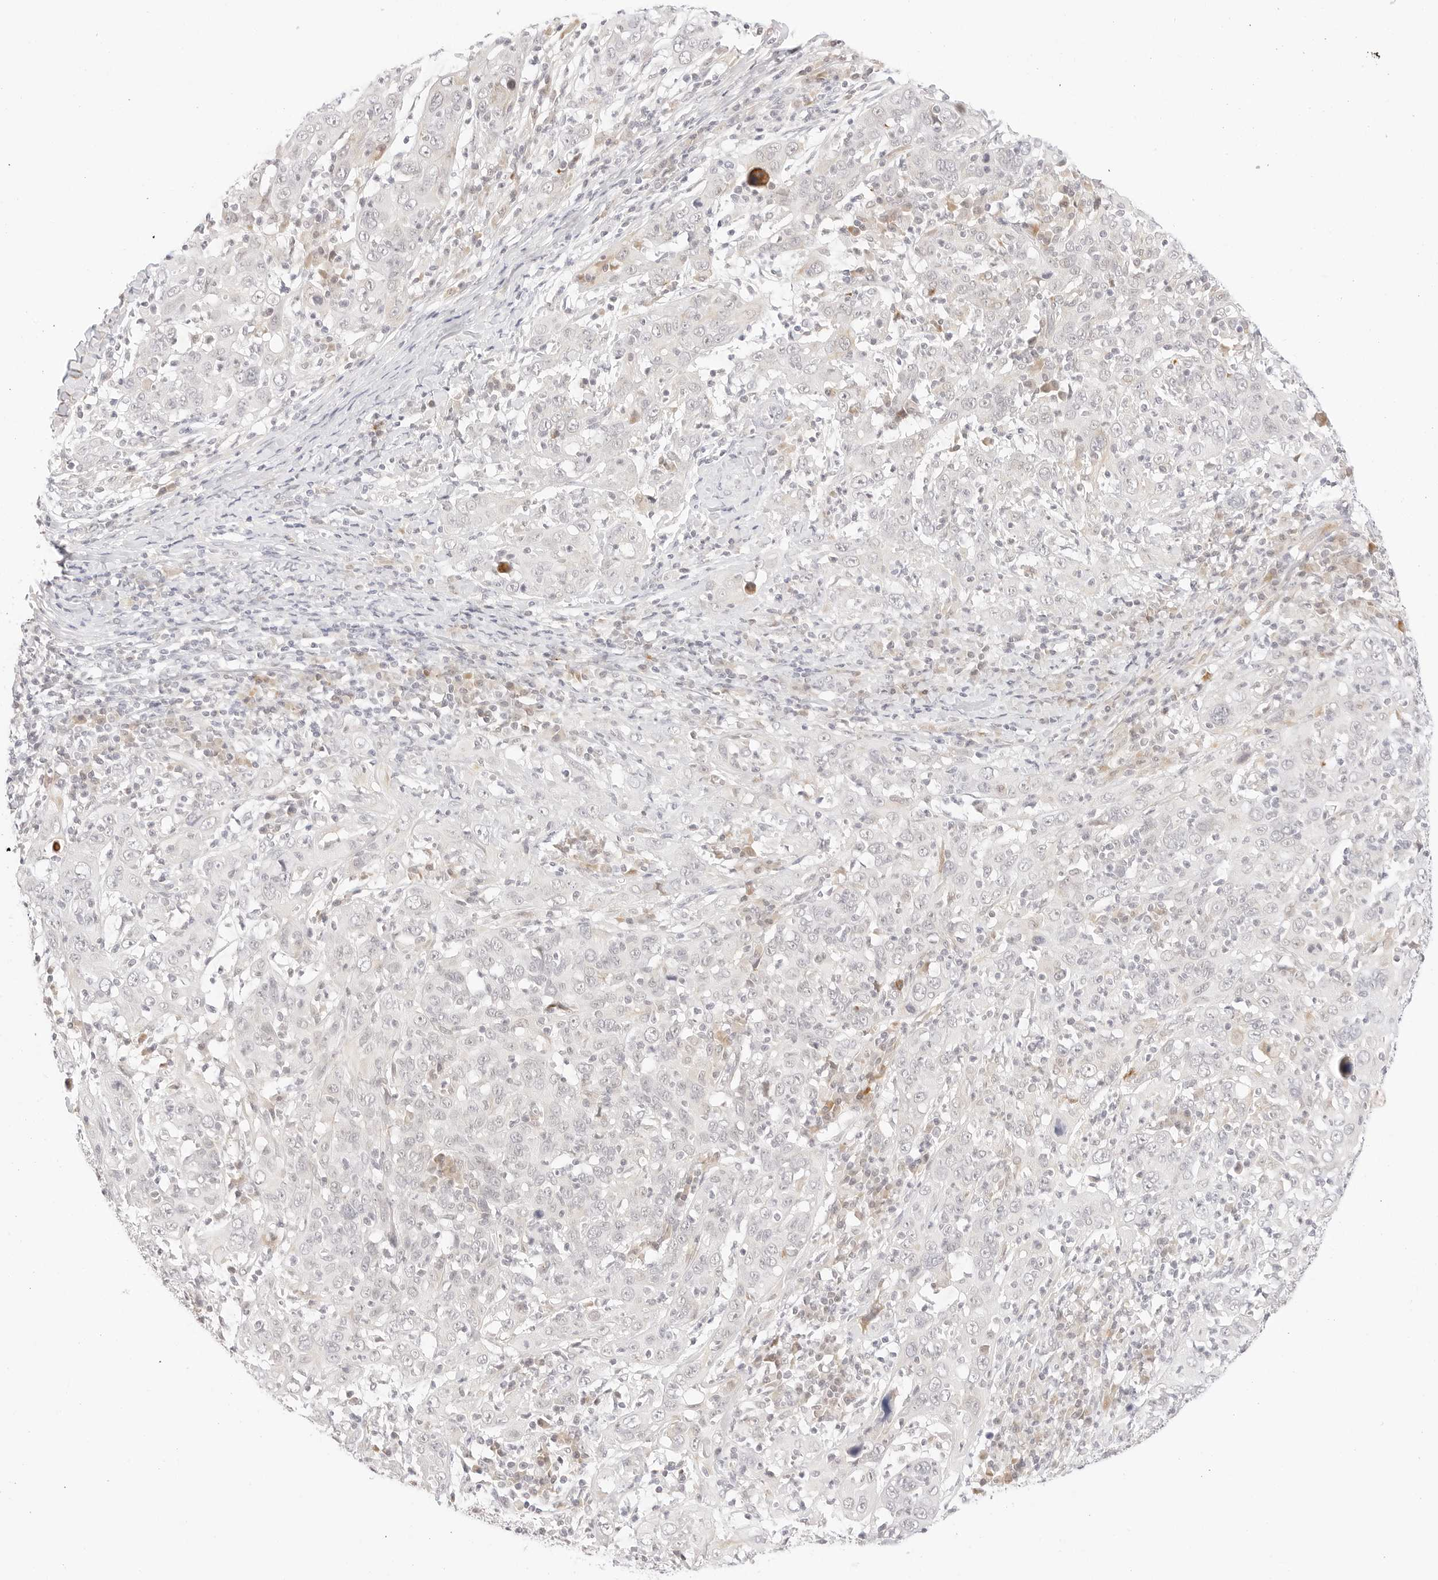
{"staining": {"intensity": "negative", "quantity": "none", "location": "none"}, "tissue": "cervical cancer", "cell_type": "Tumor cells", "image_type": "cancer", "snomed": [{"axis": "morphology", "description": "Squamous cell carcinoma, NOS"}, {"axis": "topography", "description": "Cervix"}], "caption": "A high-resolution image shows IHC staining of squamous cell carcinoma (cervical), which demonstrates no significant expression in tumor cells. The staining is performed using DAB (3,3'-diaminobenzidine) brown chromogen with nuclei counter-stained in using hematoxylin.", "gene": "XKR4", "patient": {"sex": "female", "age": 46}}